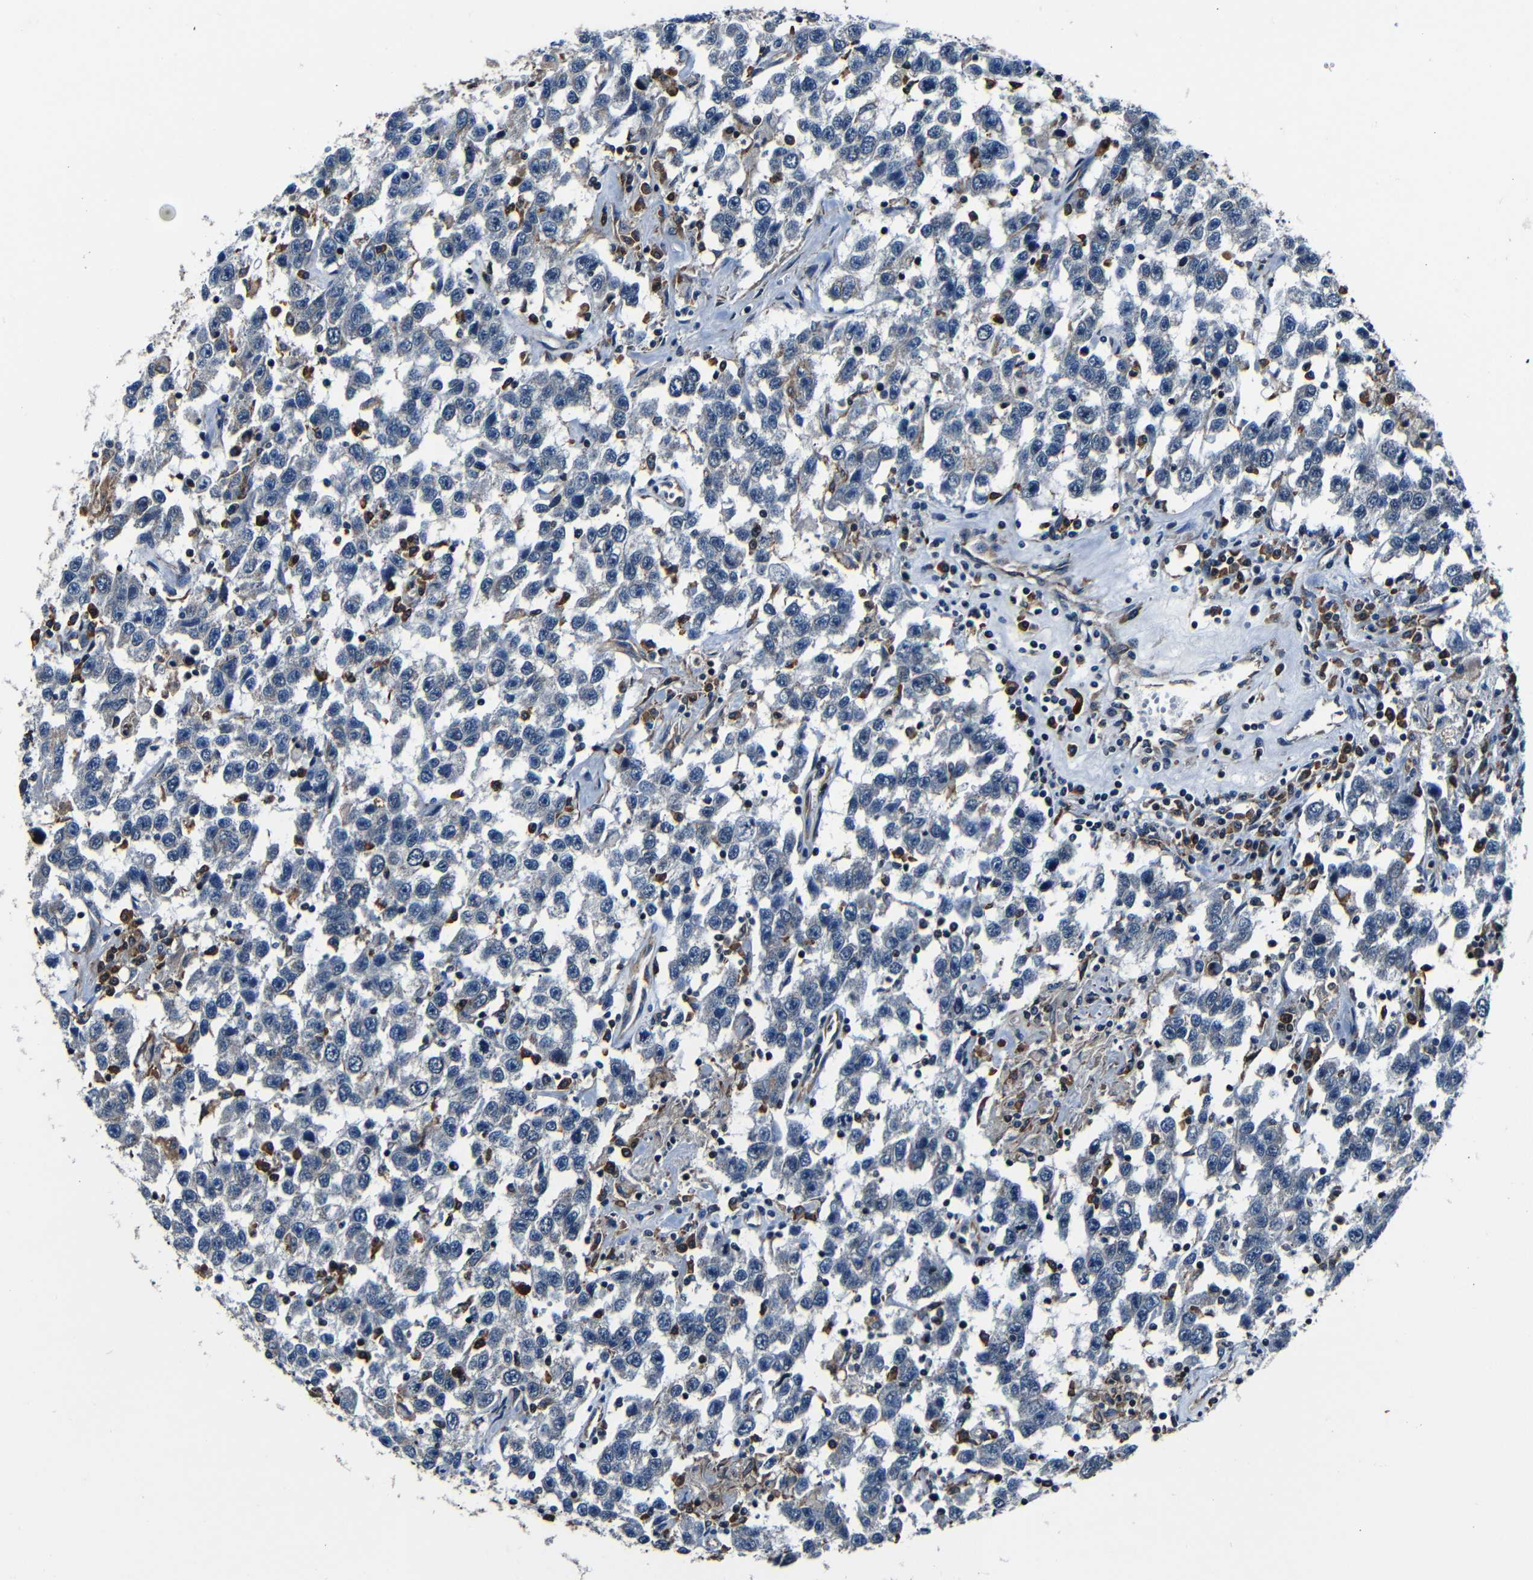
{"staining": {"intensity": "negative", "quantity": "none", "location": "none"}, "tissue": "testis cancer", "cell_type": "Tumor cells", "image_type": "cancer", "snomed": [{"axis": "morphology", "description": "Seminoma, NOS"}, {"axis": "topography", "description": "Testis"}], "caption": "Image shows no significant protein staining in tumor cells of testis cancer (seminoma).", "gene": "NCBP3", "patient": {"sex": "male", "age": 41}}